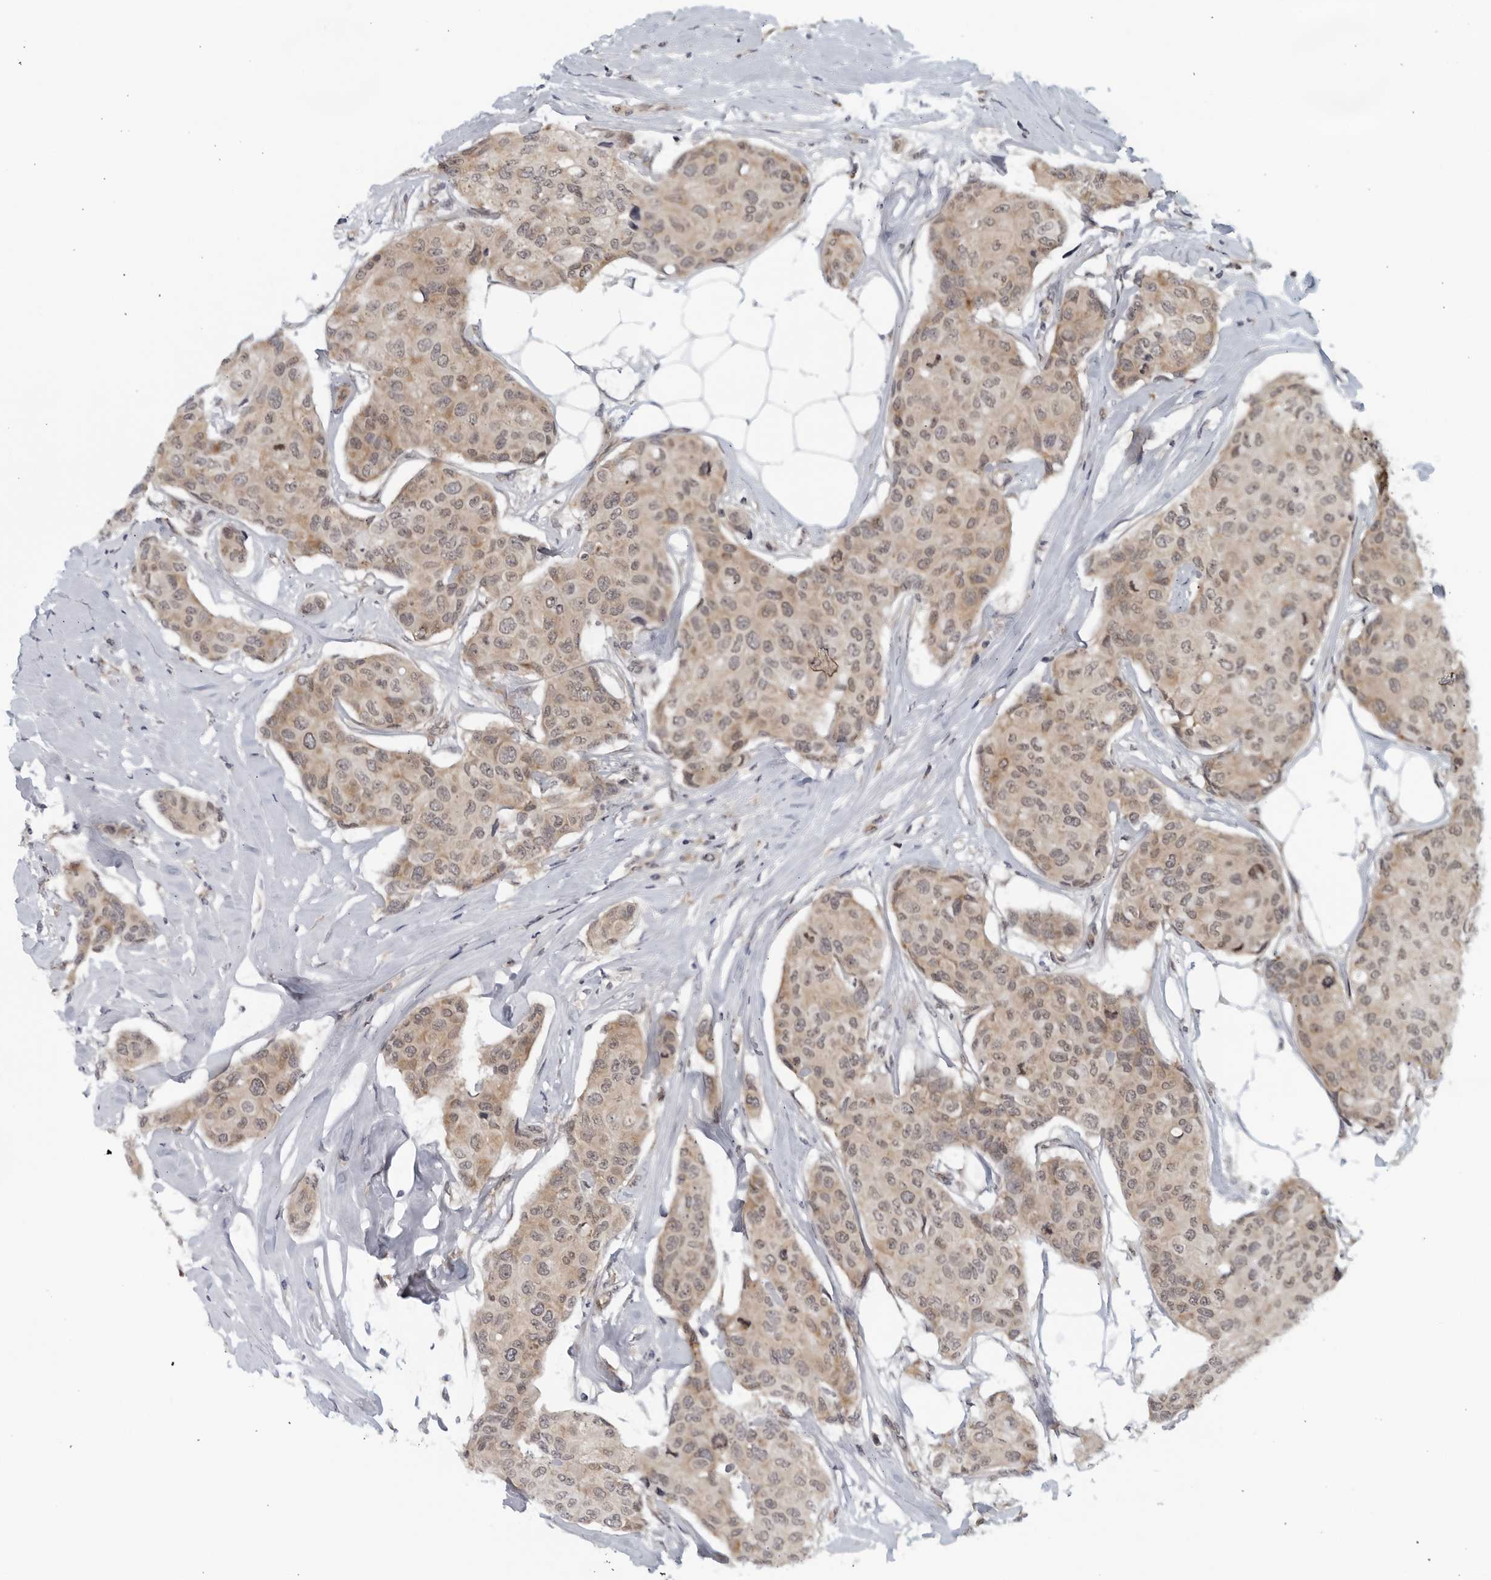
{"staining": {"intensity": "weak", "quantity": ">75%", "location": "cytoplasmic/membranous,nuclear"}, "tissue": "breast cancer", "cell_type": "Tumor cells", "image_type": "cancer", "snomed": [{"axis": "morphology", "description": "Duct carcinoma"}, {"axis": "topography", "description": "Breast"}], "caption": "Immunohistochemical staining of breast invasive ductal carcinoma demonstrates low levels of weak cytoplasmic/membranous and nuclear staining in about >75% of tumor cells.", "gene": "RC3H1", "patient": {"sex": "female", "age": 80}}